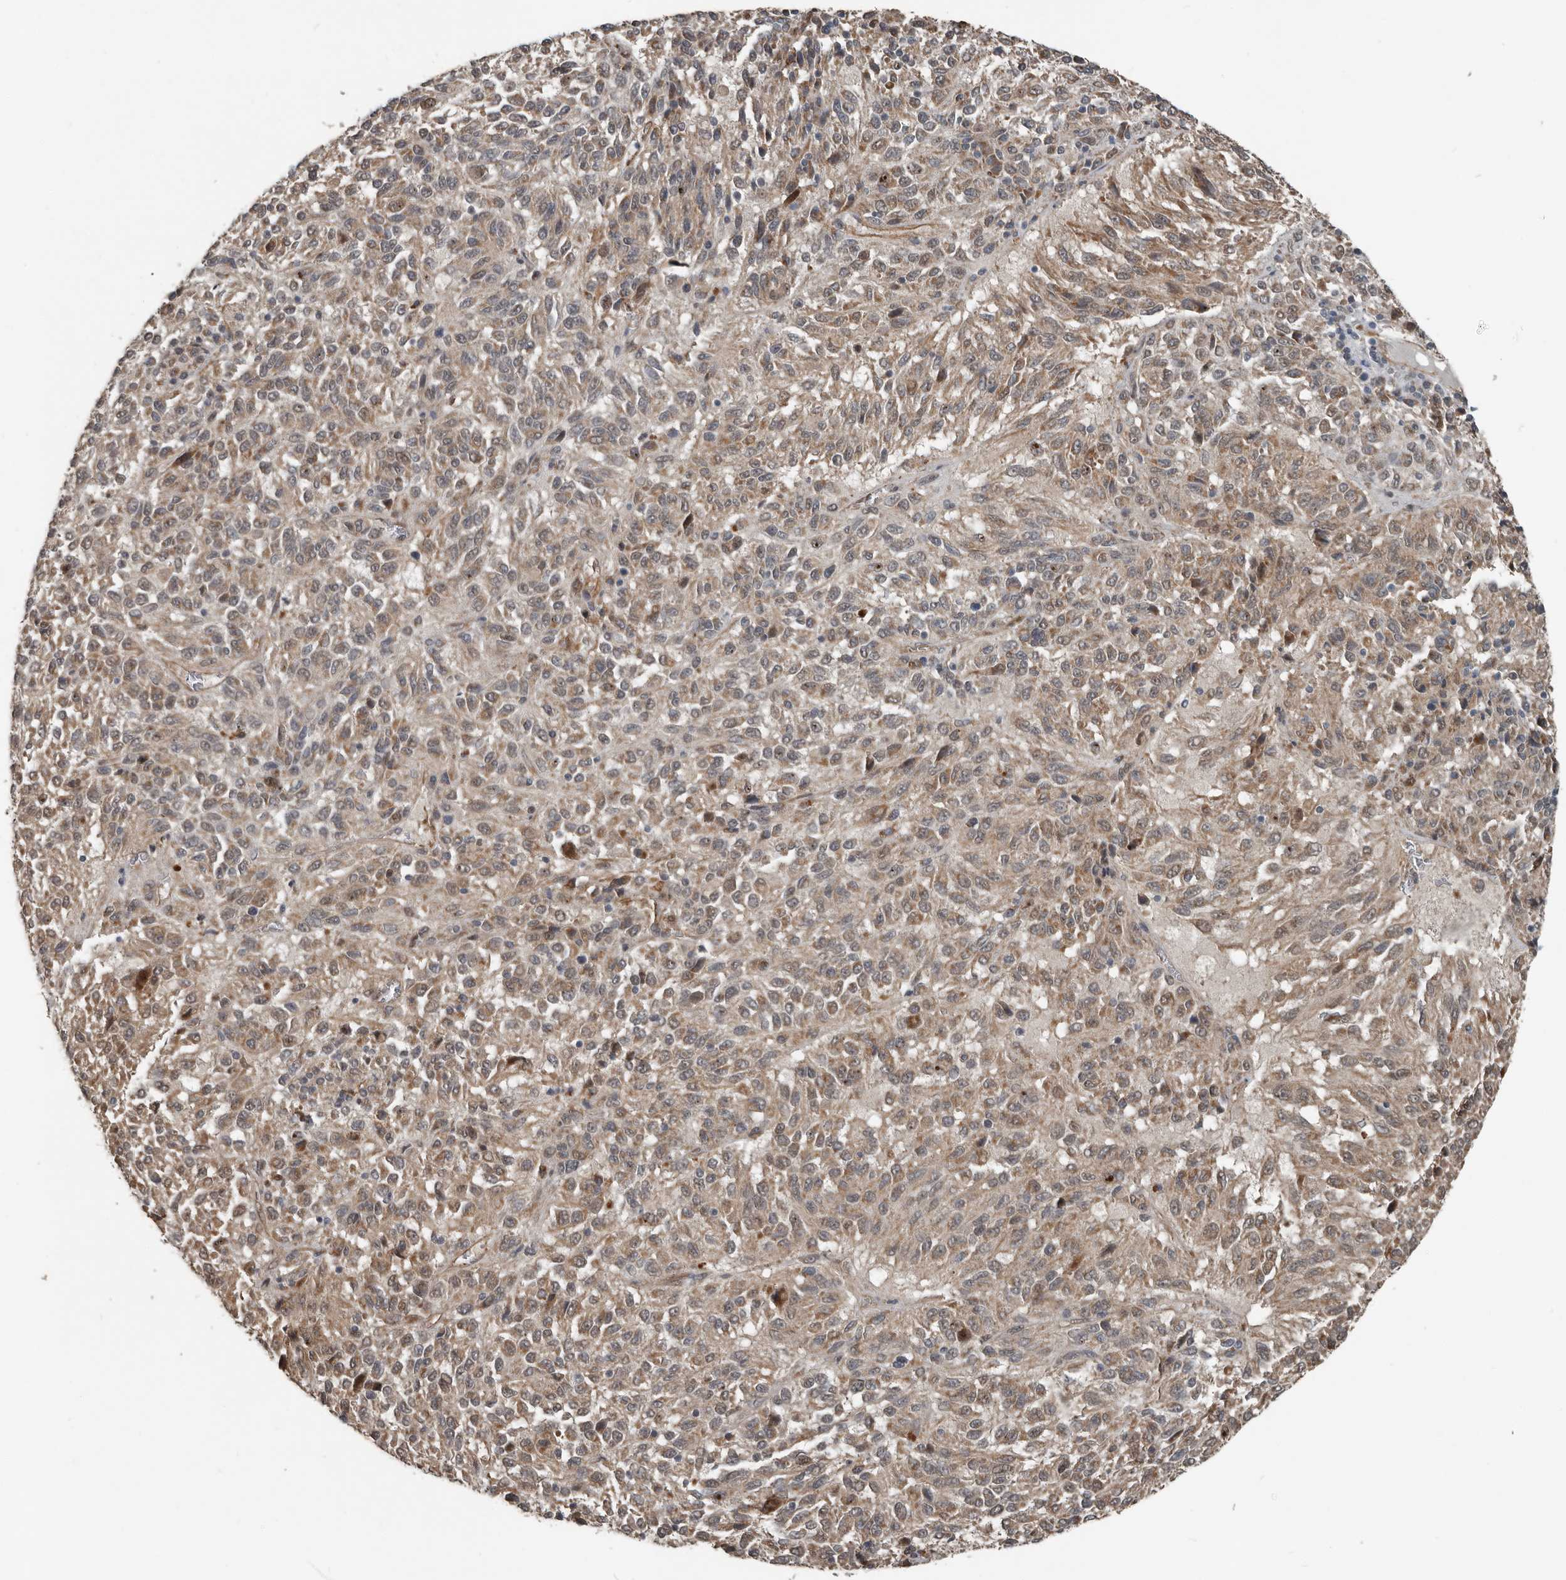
{"staining": {"intensity": "weak", "quantity": ">75%", "location": "cytoplasmic/membranous"}, "tissue": "melanoma", "cell_type": "Tumor cells", "image_type": "cancer", "snomed": [{"axis": "morphology", "description": "Malignant melanoma, Metastatic site"}, {"axis": "topography", "description": "Lung"}], "caption": "The micrograph shows immunohistochemical staining of malignant melanoma (metastatic site). There is weak cytoplasmic/membranous expression is appreciated in about >75% of tumor cells.", "gene": "YOD1", "patient": {"sex": "male", "age": 64}}